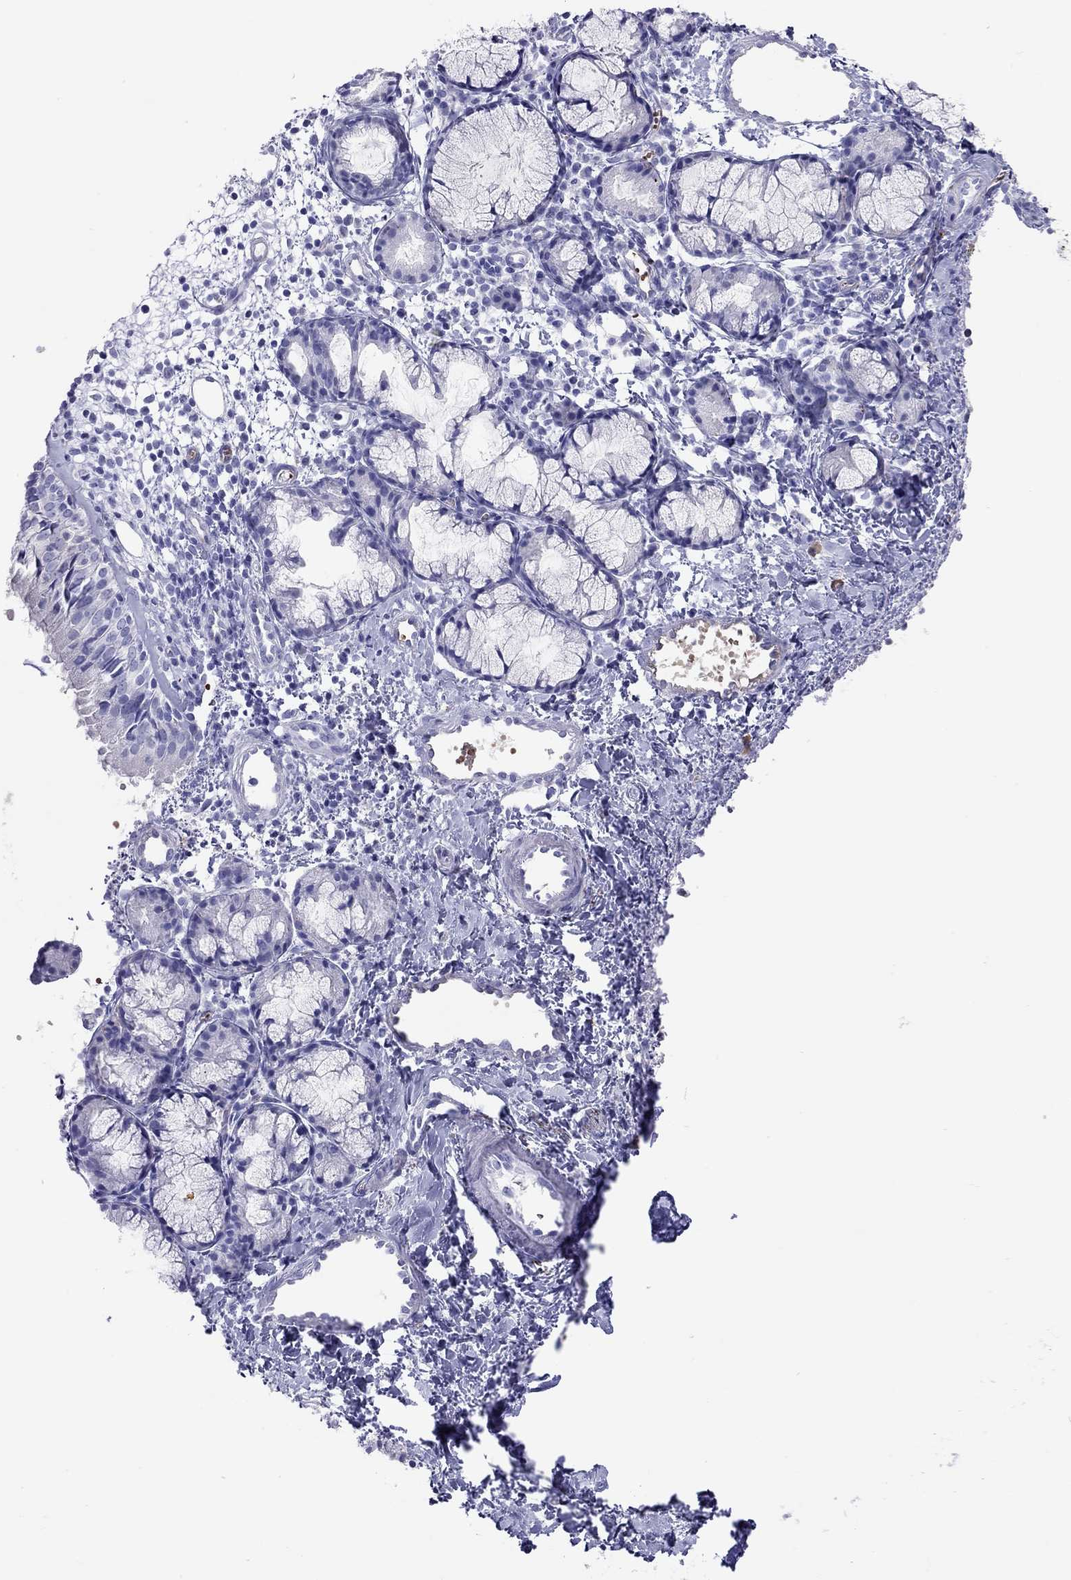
{"staining": {"intensity": "negative", "quantity": "none", "location": "none"}, "tissue": "nasopharynx", "cell_type": "Respiratory epithelial cells", "image_type": "normal", "snomed": [{"axis": "morphology", "description": "Normal tissue, NOS"}, {"axis": "topography", "description": "Nasopharynx"}], "caption": "This image is of benign nasopharynx stained with immunohistochemistry to label a protein in brown with the nuclei are counter-stained blue. There is no positivity in respiratory epithelial cells. The staining is performed using DAB brown chromogen with nuclei counter-stained in using hematoxylin.", "gene": "PTPRN", "patient": {"sex": "male", "age": 9}}